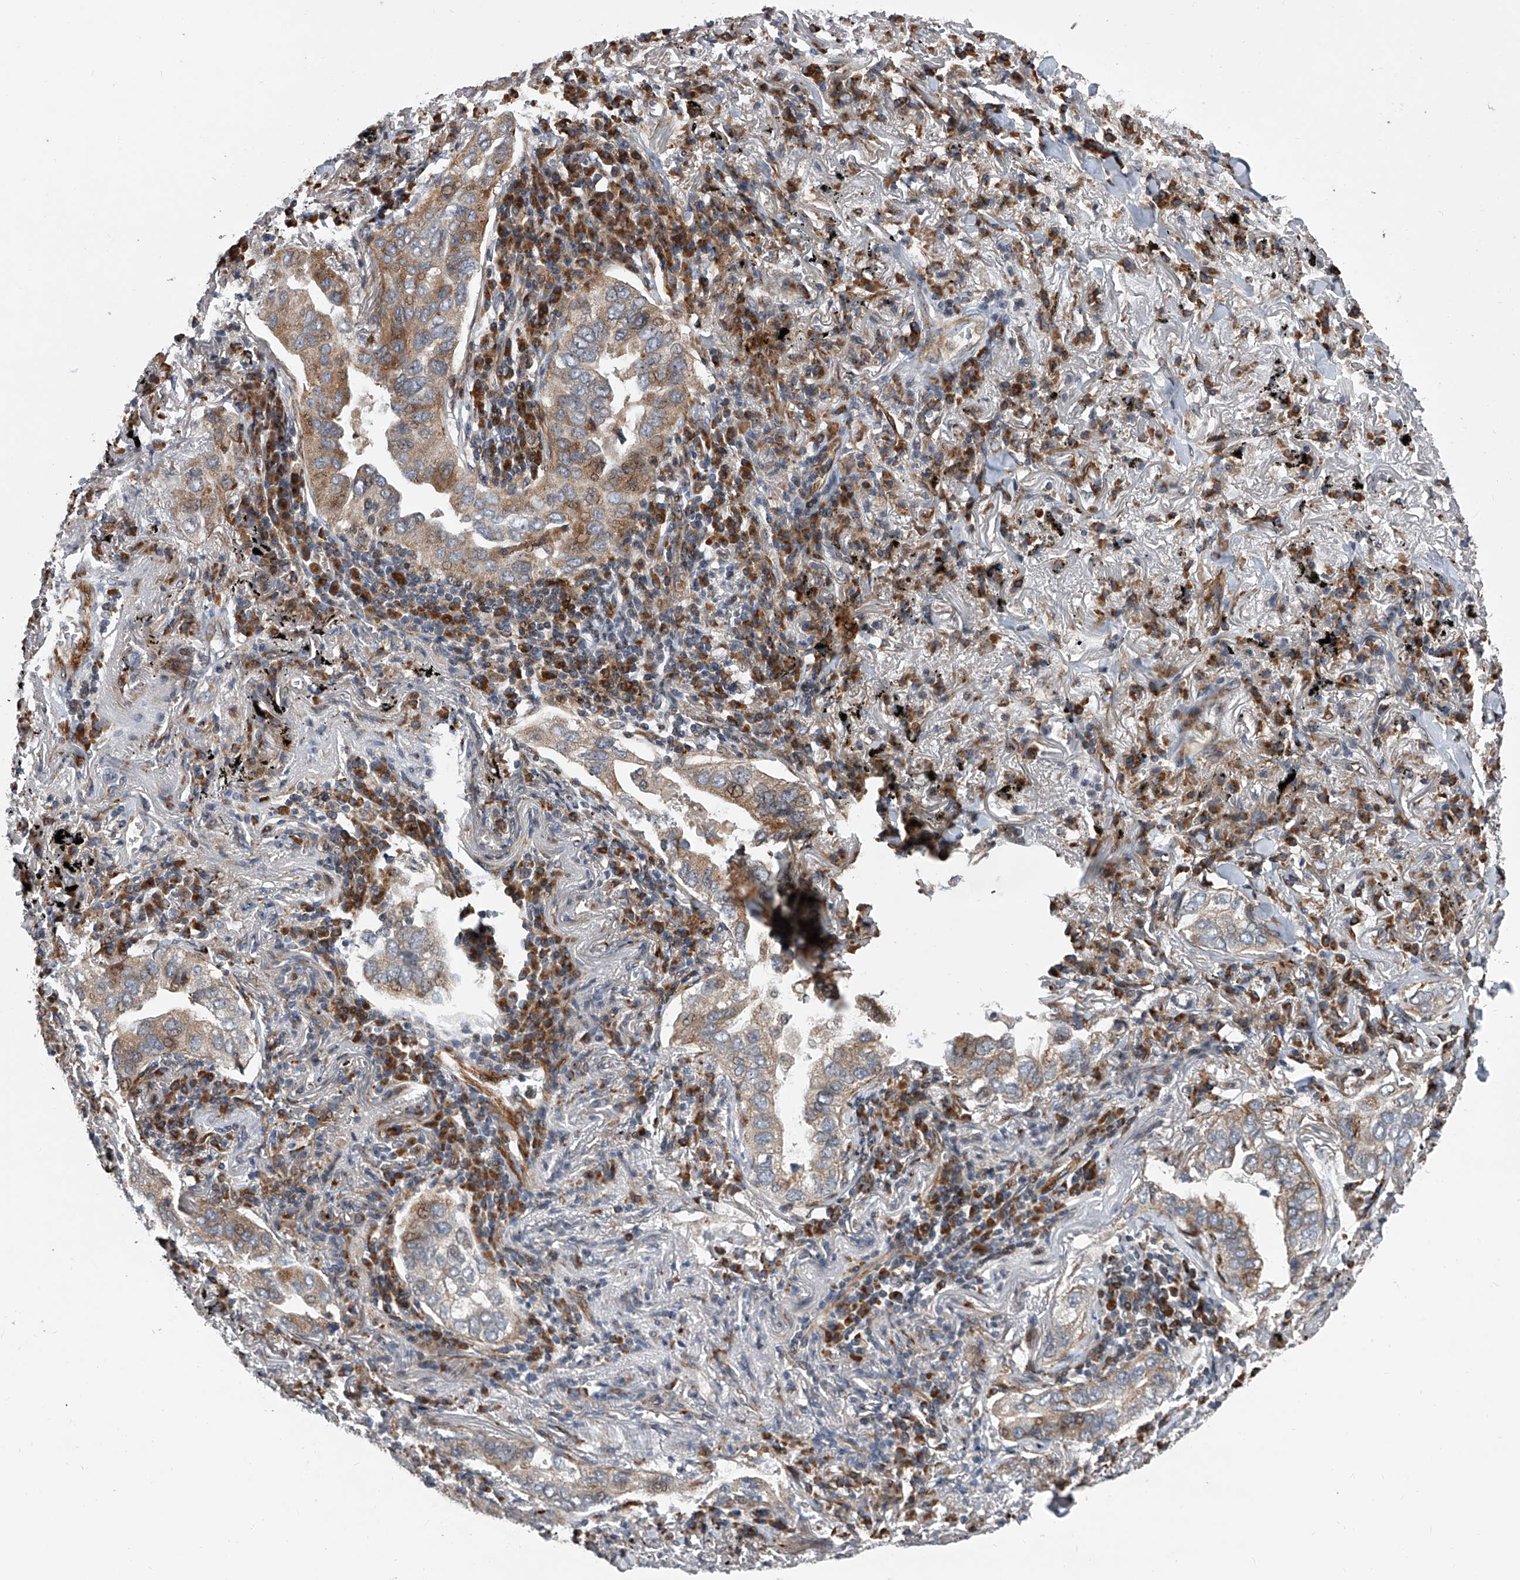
{"staining": {"intensity": "moderate", "quantity": "<25%", "location": "cytoplasmic/membranous"}, "tissue": "lung cancer", "cell_type": "Tumor cells", "image_type": "cancer", "snomed": [{"axis": "morphology", "description": "Adenocarcinoma, NOS"}, {"axis": "topography", "description": "Lung"}], "caption": "Approximately <25% of tumor cells in human lung cancer (adenocarcinoma) show moderate cytoplasmic/membranous protein expression as visualized by brown immunohistochemical staining.", "gene": "DLGAP2", "patient": {"sex": "male", "age": 65}}